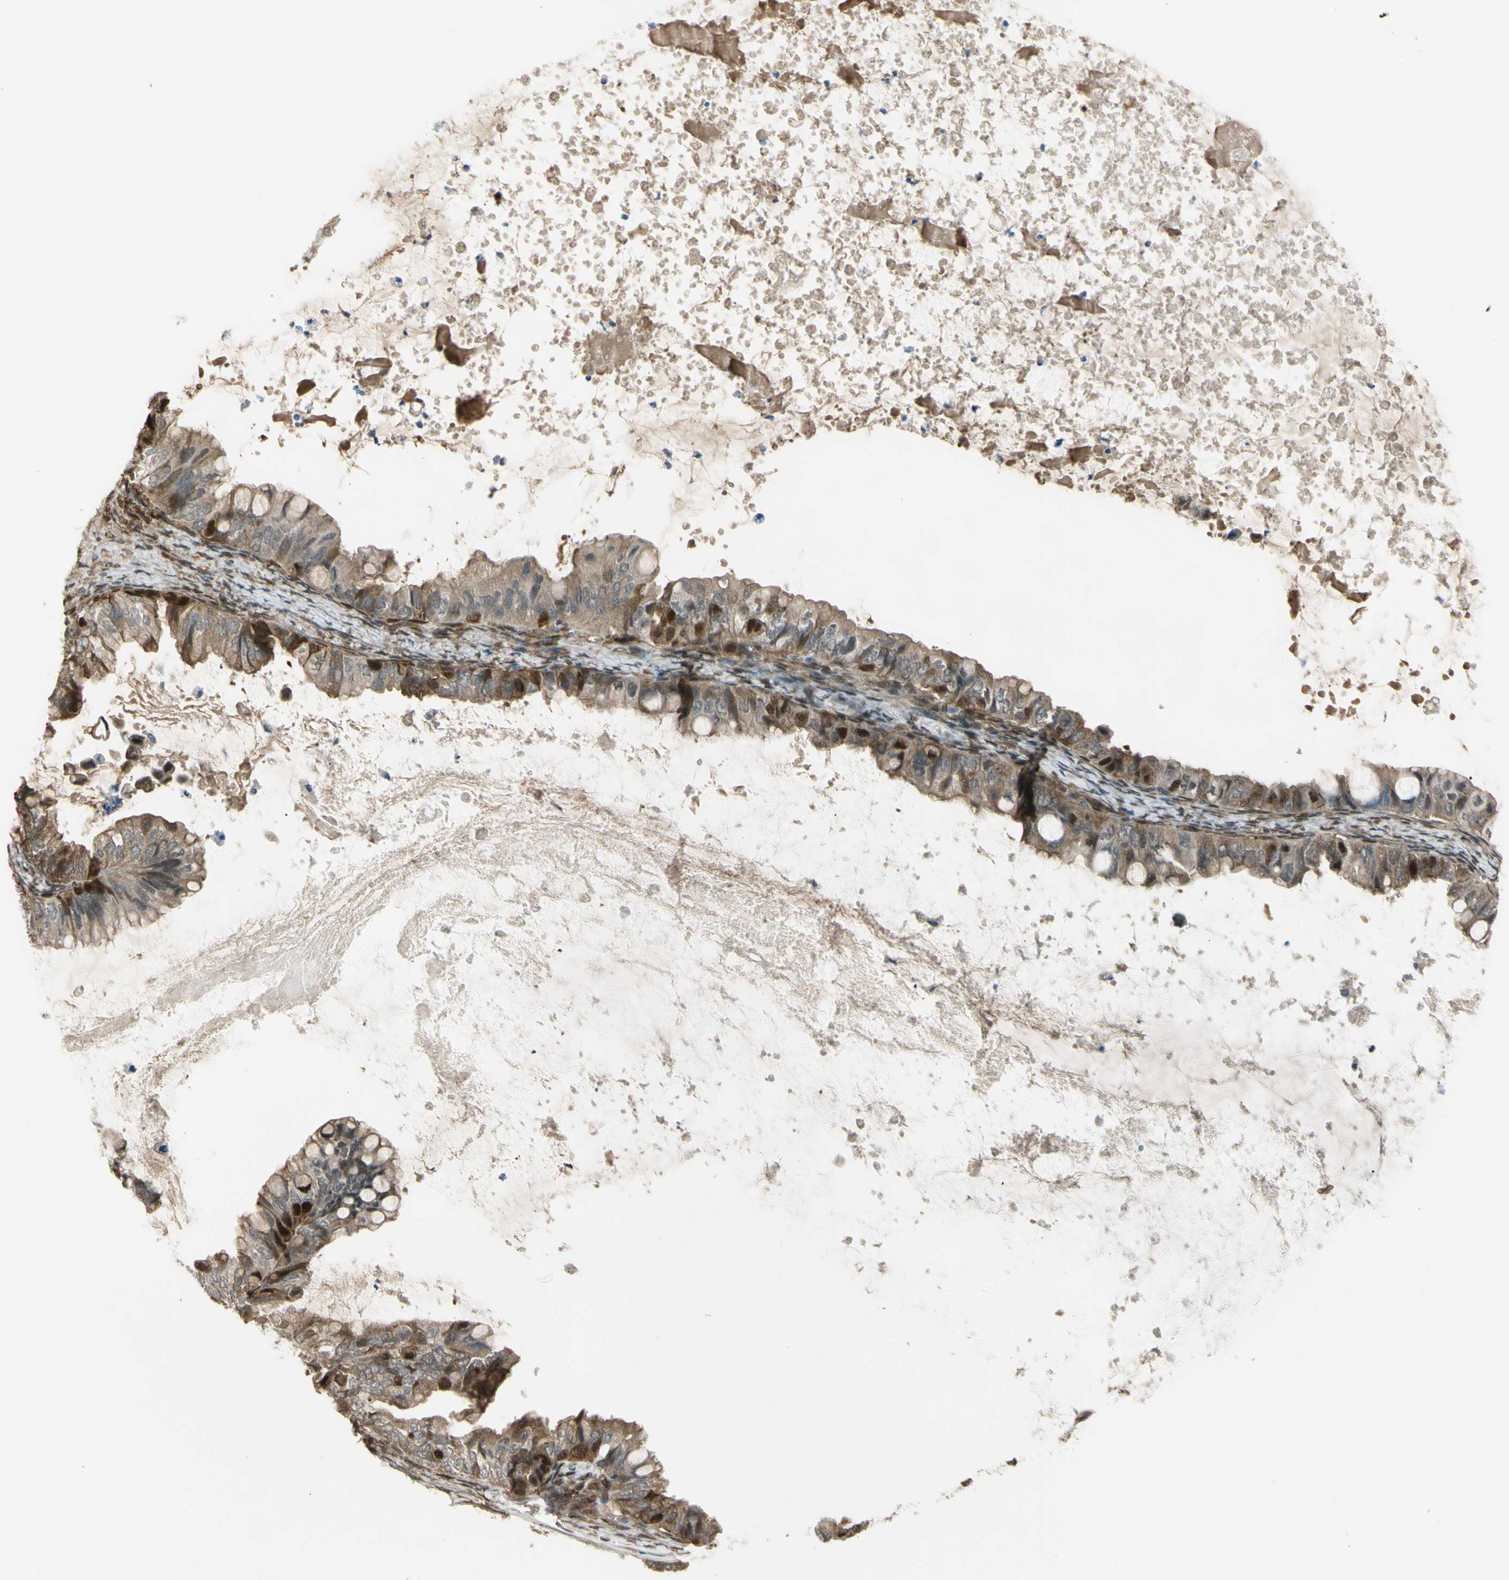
{"staining": {"intensity": "weak", "quantity": ">75%", "location": "cytoplasmic/membranous"}, "tissue": "ovarian cancer", "cell_type": "Tumor cells", "image_type": "cancer", "snomed": [{"axis": "morphology", "description": "Cystadenocarcinoma, mucinous, NOS"}, {"axis": "topography", "description": "Ovary"}], "caption": "Mucinous cystadenocarcinoma (ovarian) tissue exhibits weak cytoplasmic/membranous staining in about >75% of tumor cells, visualized by immunohistochemistry.", "gene": "YWHAQ", "patient": {"sex": "female", "age": 80}}